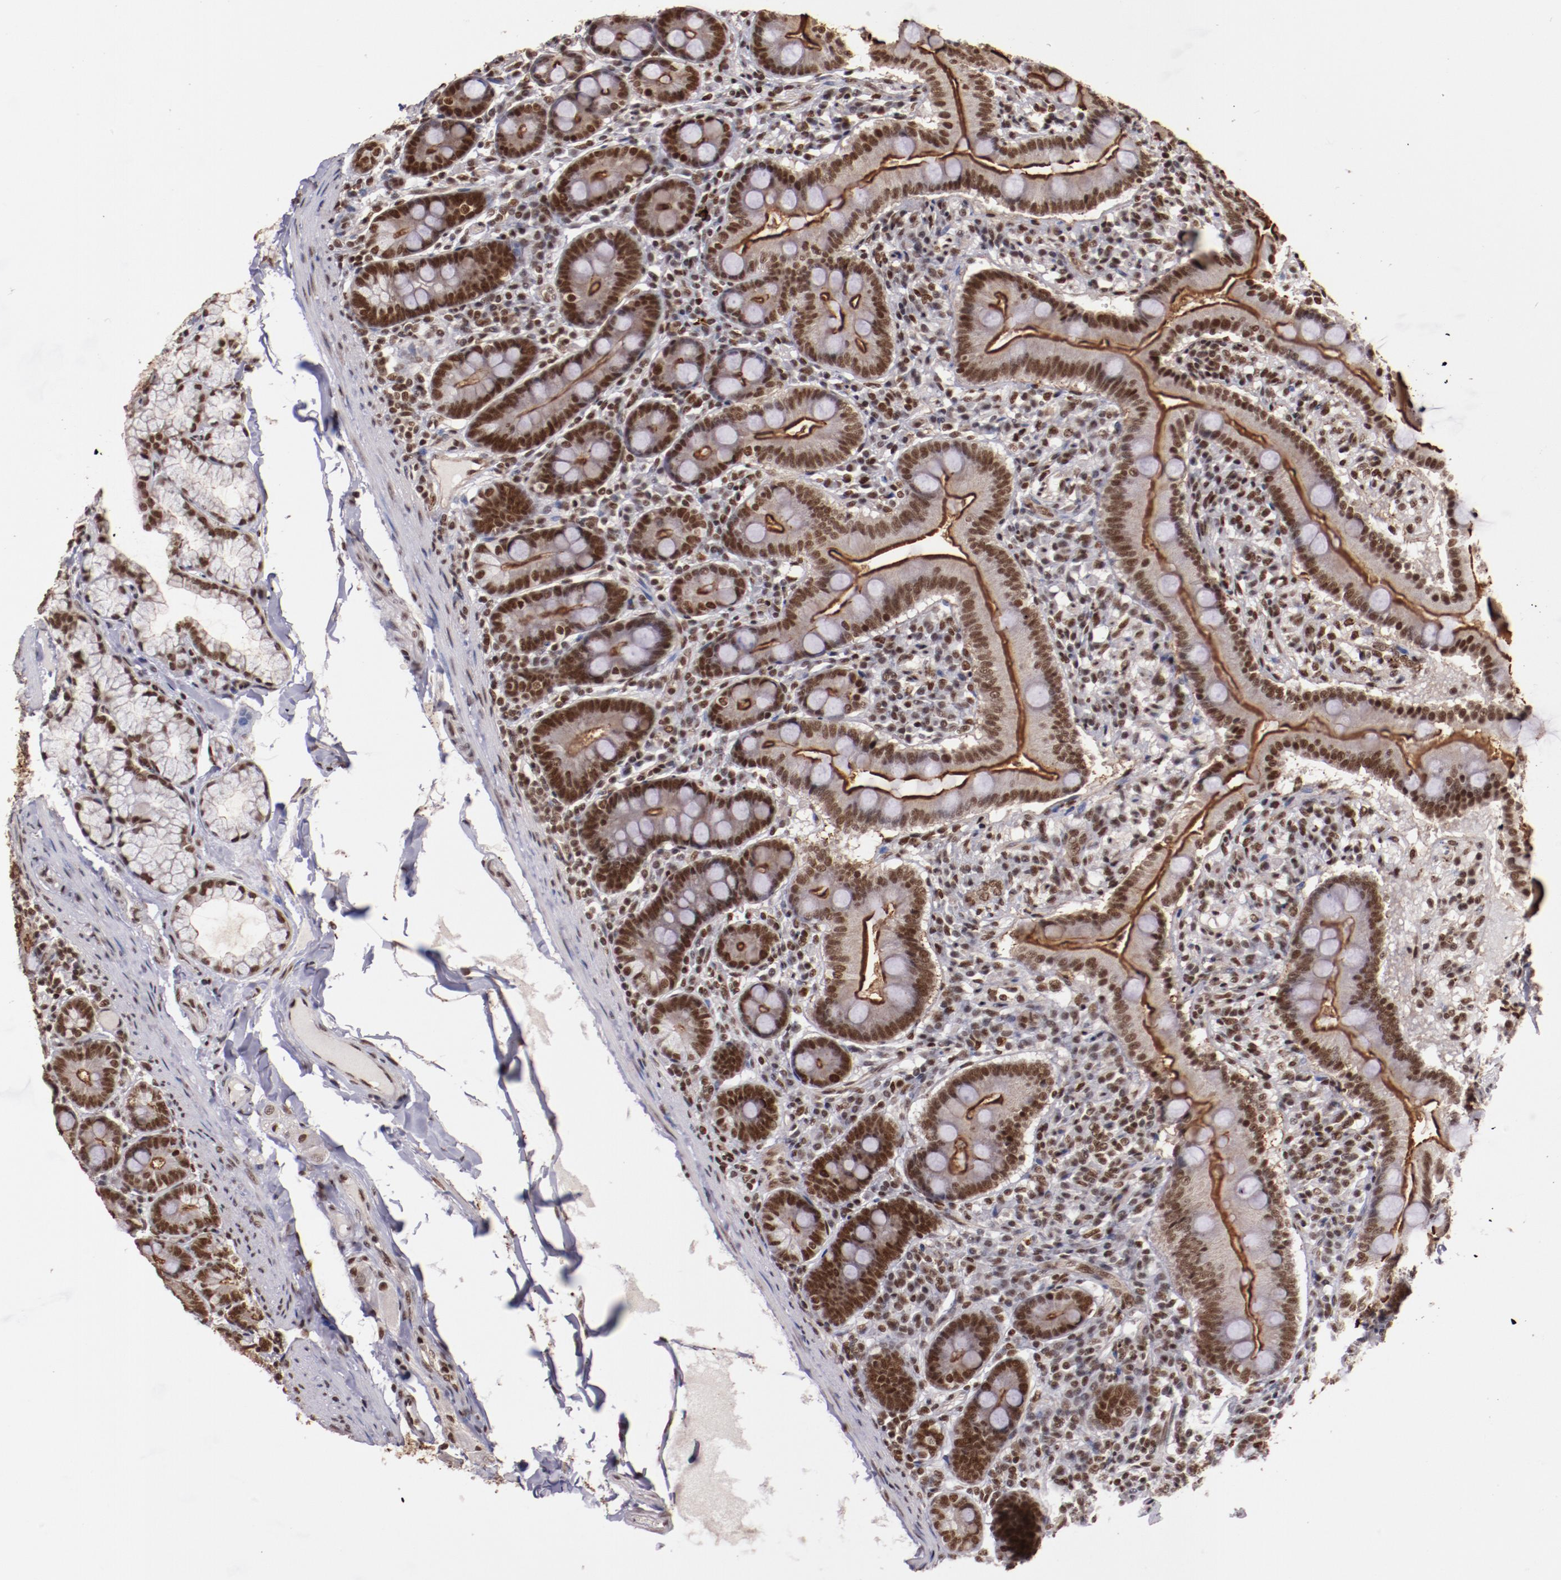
{"staining": {"intensity": "strong", "quantity": ">75%", "location": "nuclear"}, "tissue": "duodenum", "cell_type": "Glandular cells", "image_type": "normal", "snomed": [{"axis": "morphology", "description": "Normal tissue, NOS"}, {"axis": "topography", "description": "Duodenum"}], "caption": "Immunohistochemical staining of unremarkable human duodenum demonstrates high levels of strong nuclear expression in about >75% of glandular cells. The staining was performed using DAB (3,3'-diaminobenzidine), with brown indicating positive protein expression. Nuclei are stained blue with hematoxylin.", "gene": "STAG2", "patient": {"sex": "male", "age": 50}}